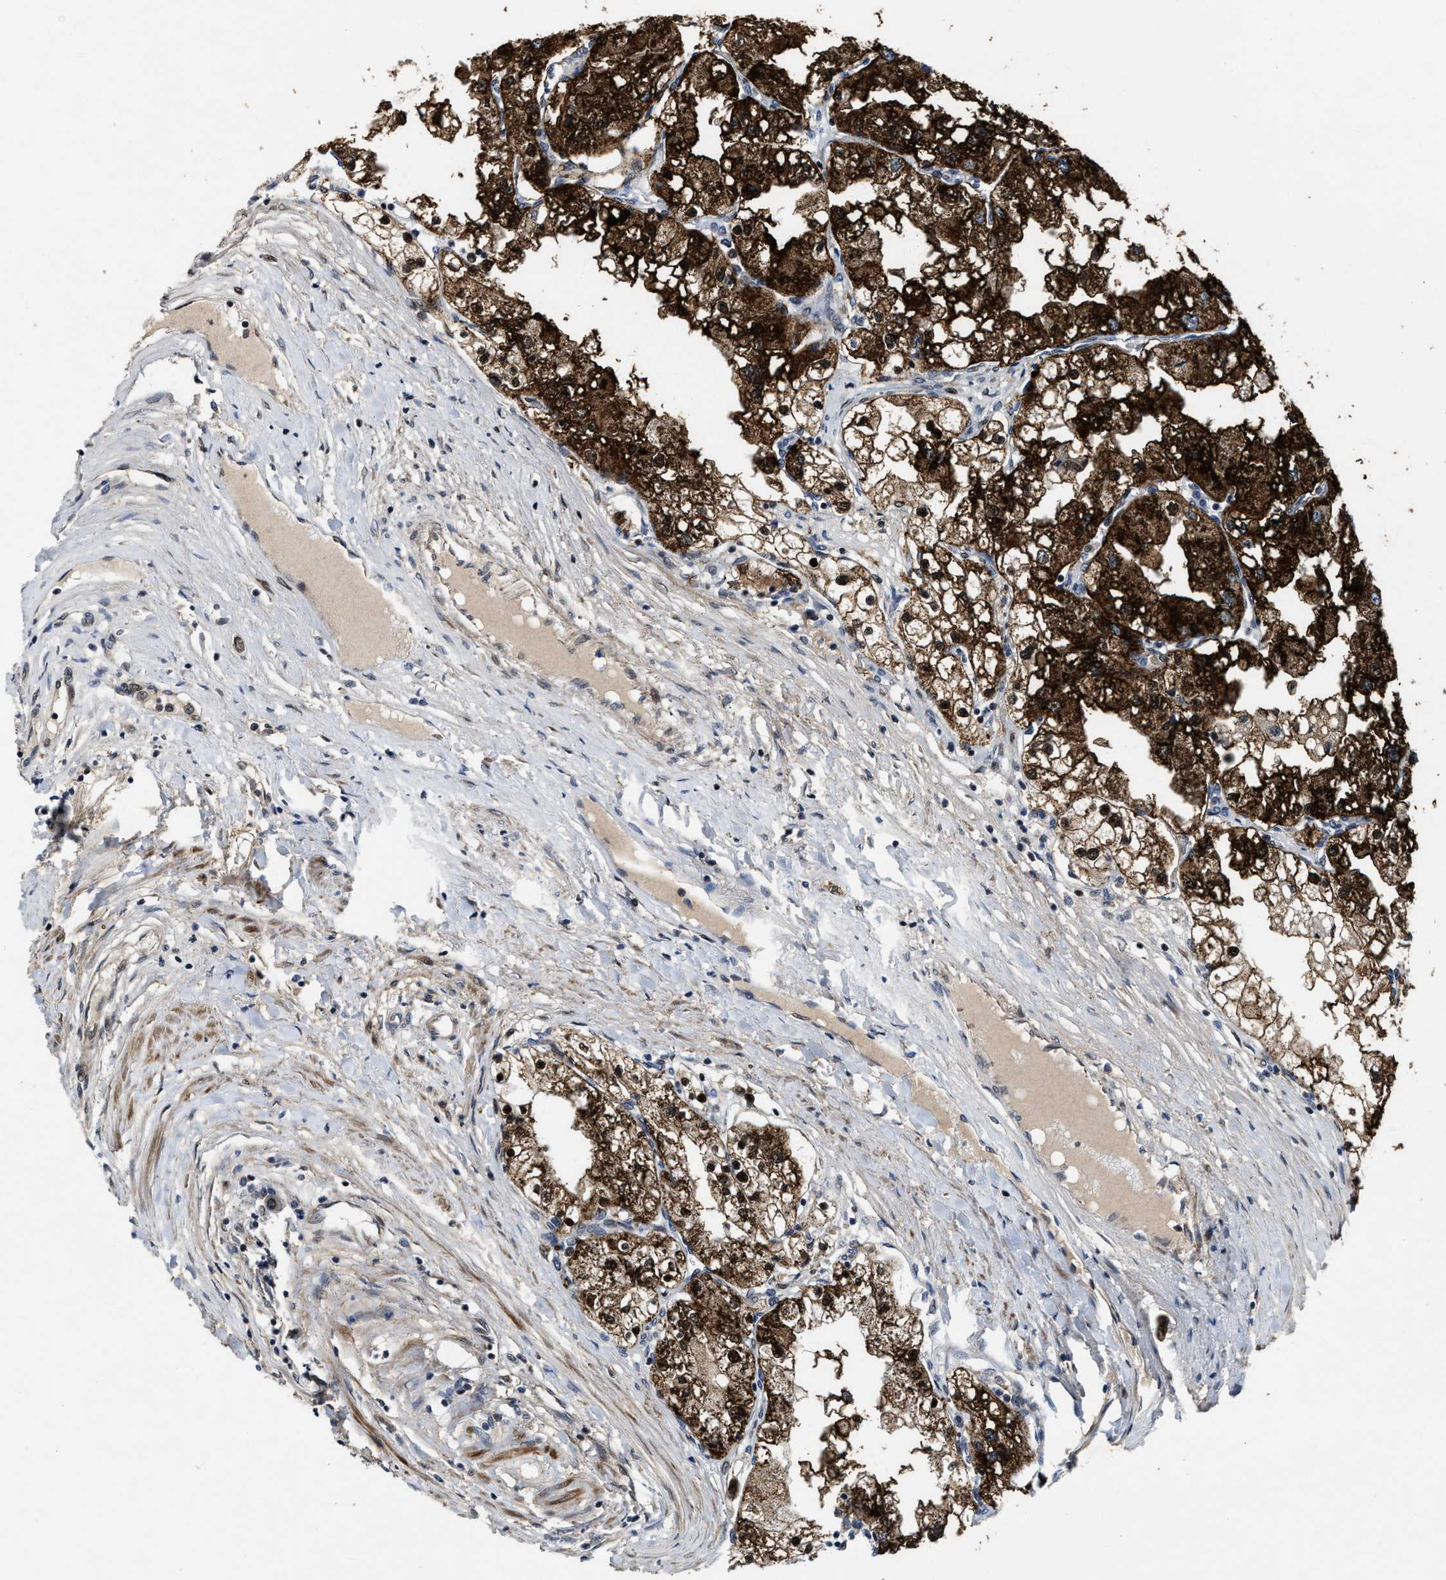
{"staining": {"intensity": "strong", "quantity": ">75%", "location": "cytoplasmic/membranous,nuclear"}, "tissue": "renal cancer", "cell_type": "Tumor cells", "image_type": "cancer", "snomed": [{"axis": "morphology", "description": "Adenocarcinoma, NOS"}, {"axis": "topography", "description": "Kidney"}], "caption": "Renal adenocarcinoma was stained to show a protein in brown. There is high levels of strong cytoplasmic/membranous and nuclear positivity in approximately >75% of tumor cells. The protein is stained brown, and the nuclei are stained in blue (DAB (3,3'-diaminobenzidine) IHC with brightfield microscopy, high magnification).", "gene": "ZNF250", "patient": {"sex": "male", "age": 68}}